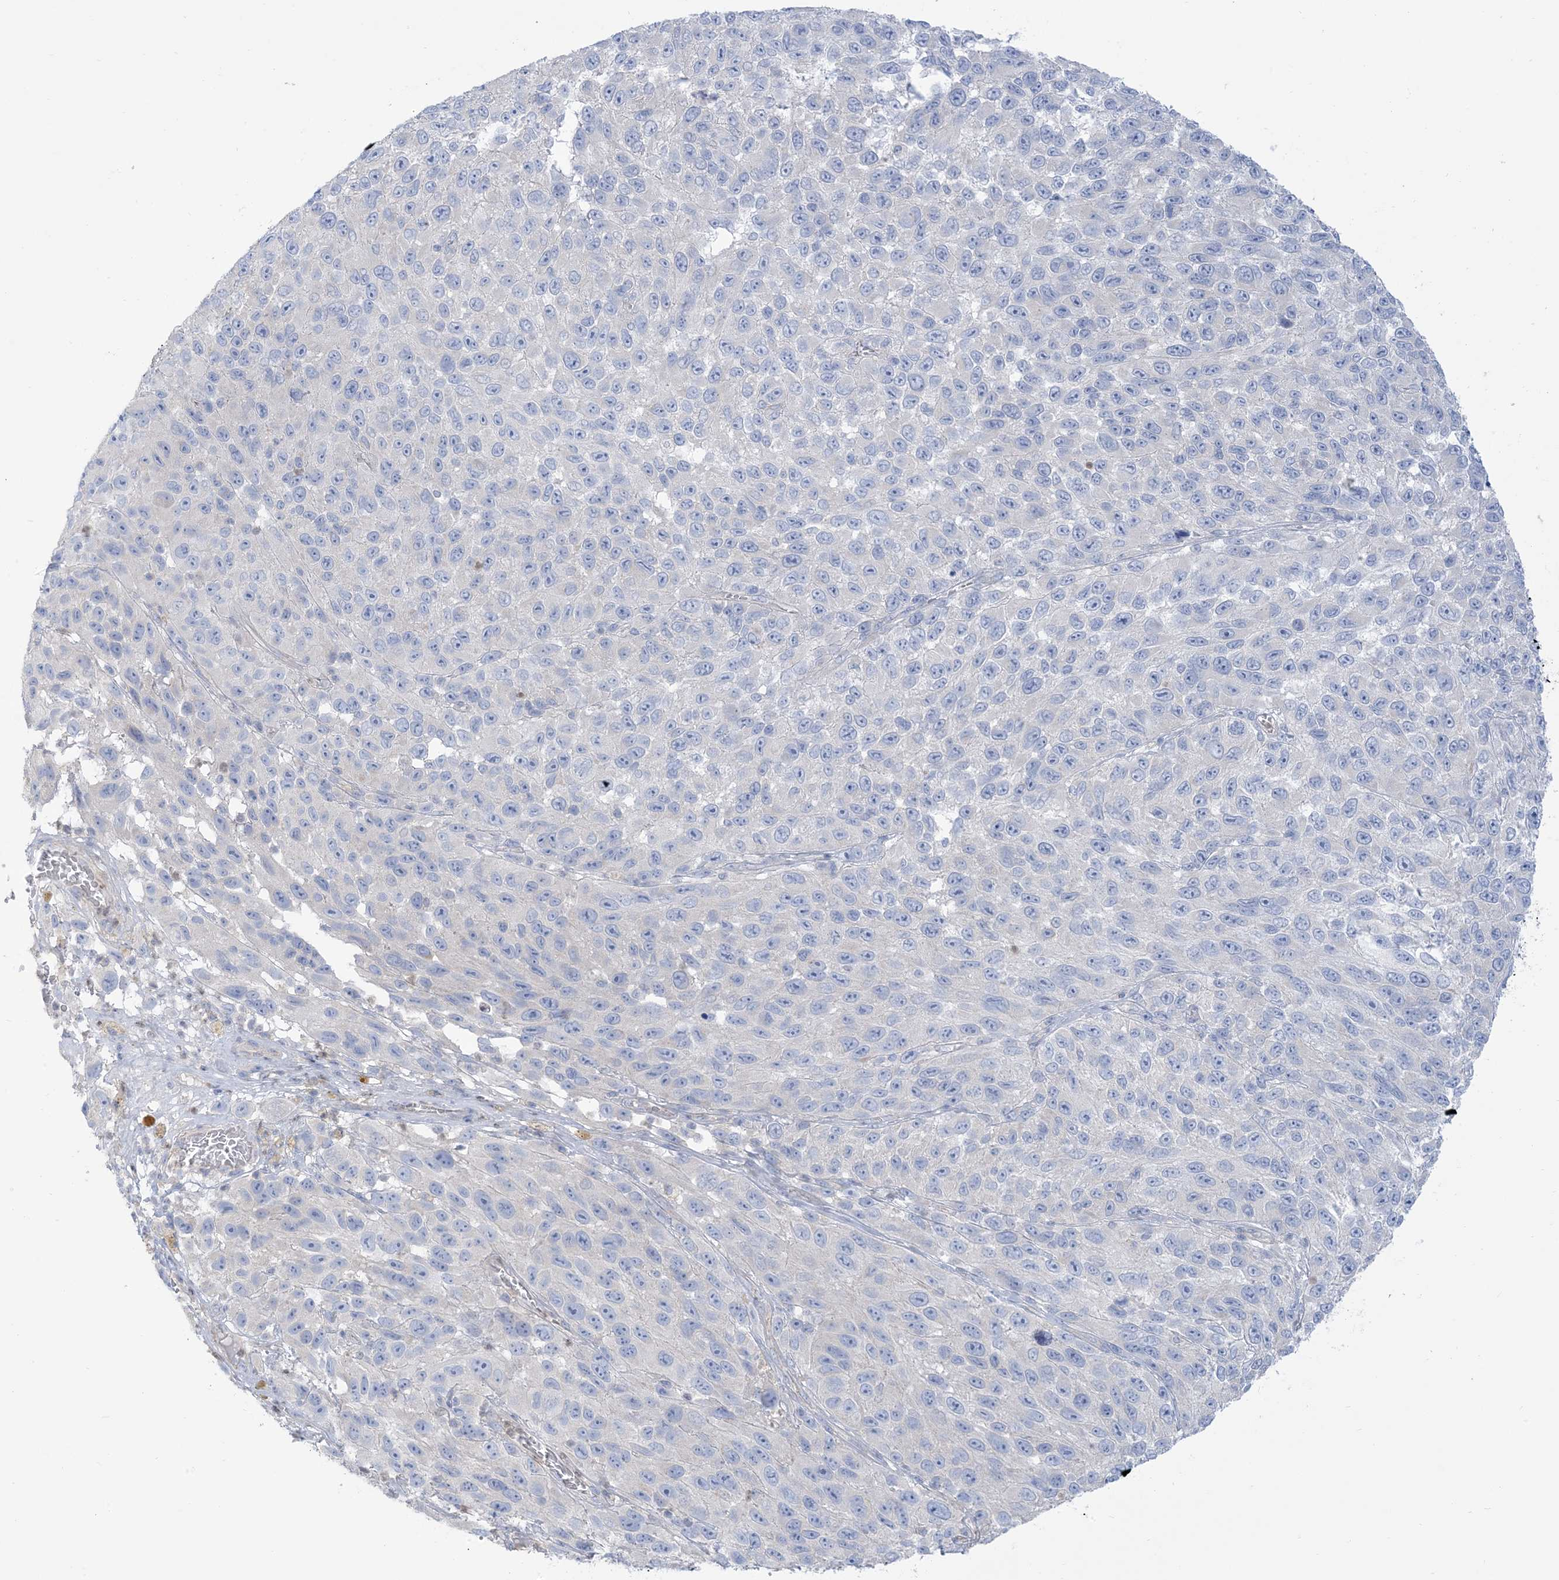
{"staining": {"intensity": "negative", "quantity": "none", "location": "none"}, "tissue": "melanoma", "cell_type": "Tumor cells", "image_type": "cancer", "snomed": [{"axis": "morphology", "description": "Malignant melanoma, NOS"}, {"axis": "topography", "description": "Skin"}], "caption": "IHC of malignant melanoma reveals no expression in tumor cells.", "gene": "MTHFD2L", "patient": {"sex": "female", "age": 96}}